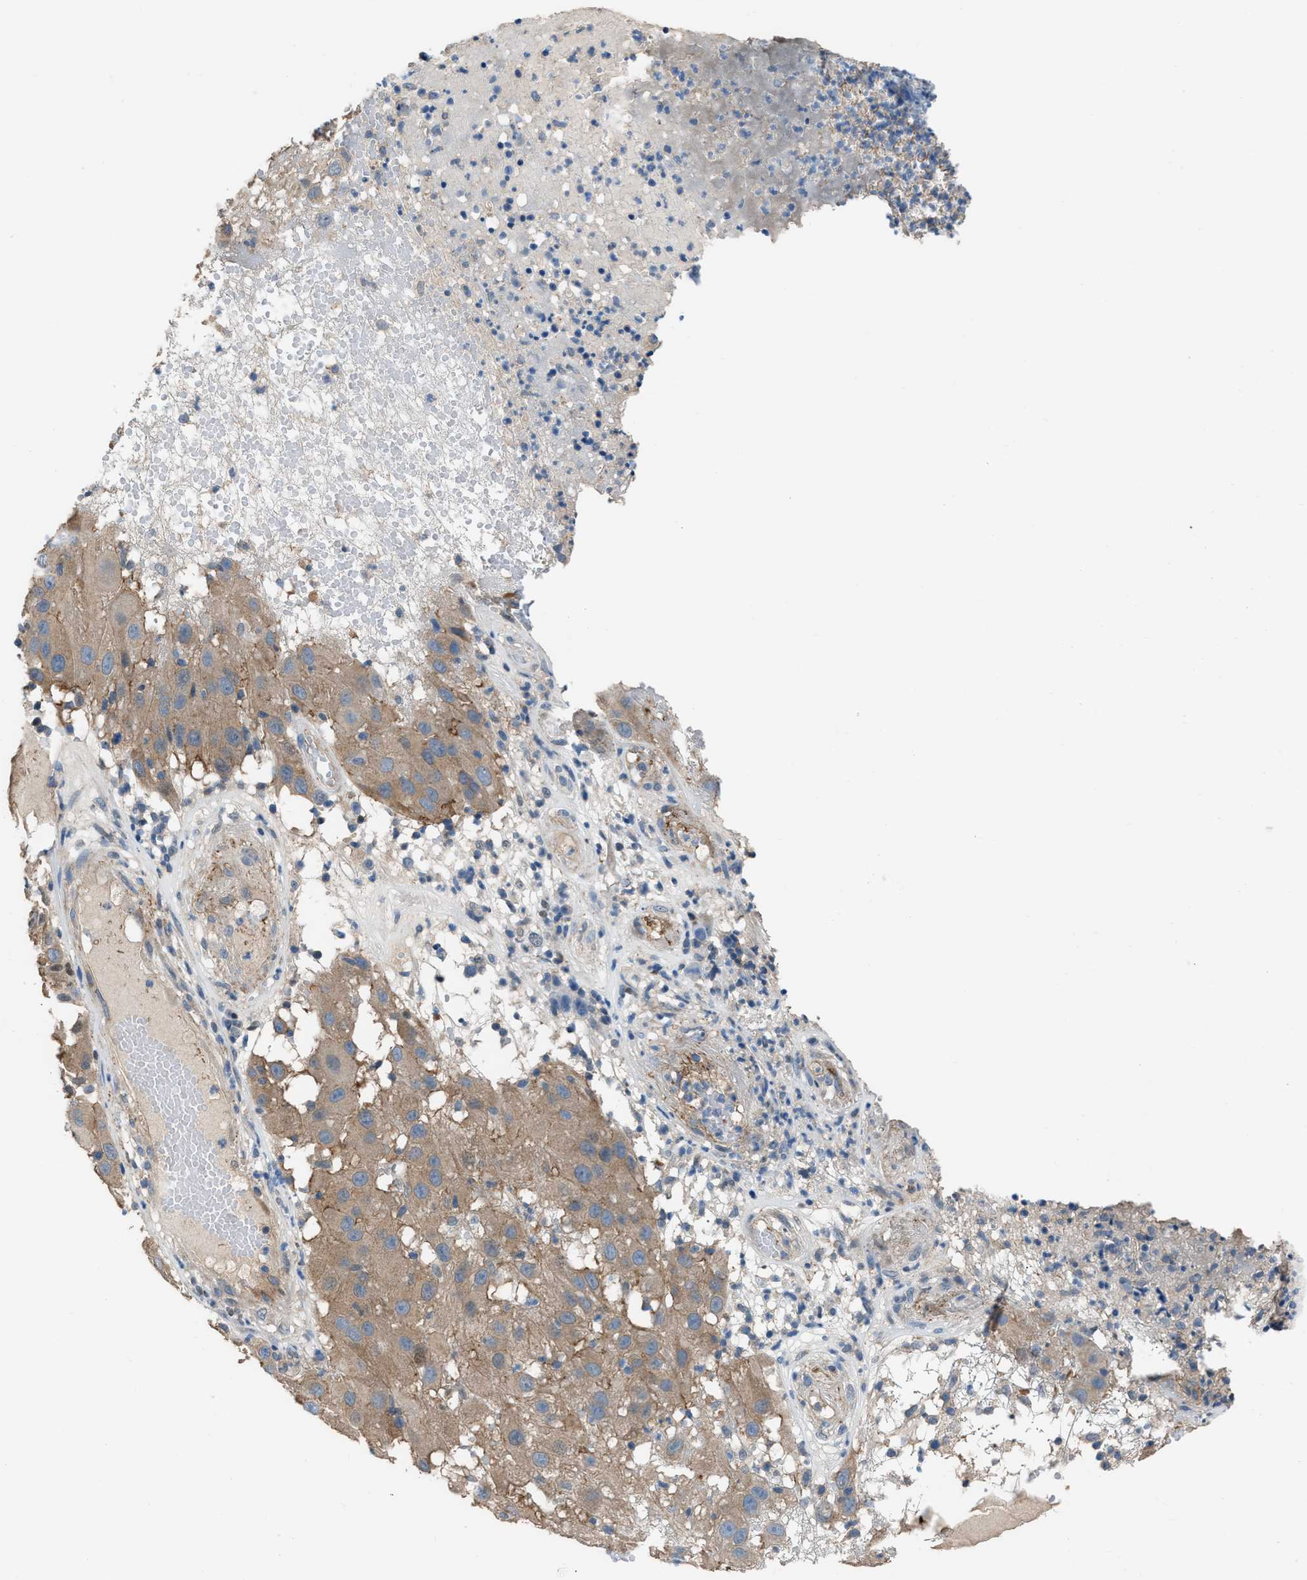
{"staining": {"intensity": "moderate", "quantity": ">75%", "location": "cytoplasmic/membranous"}, "tissue": "melanoma", "cell_type": "Tumor cells", "image_type": "cancer", "snomed": [{"axis": "morphology", "description": "Malignant melanoma, NOS"}, {"axis": "topography", "description": "Skin"}], "caption": "An image showing moderate cytoplasmic/membranous staining in approximately >75% of tumor cells in malignant melanoma, as visualized by brown immunohistochemical staining.", "gene": "CRTC1", "patient": {"sex": "female", "age": 81}}